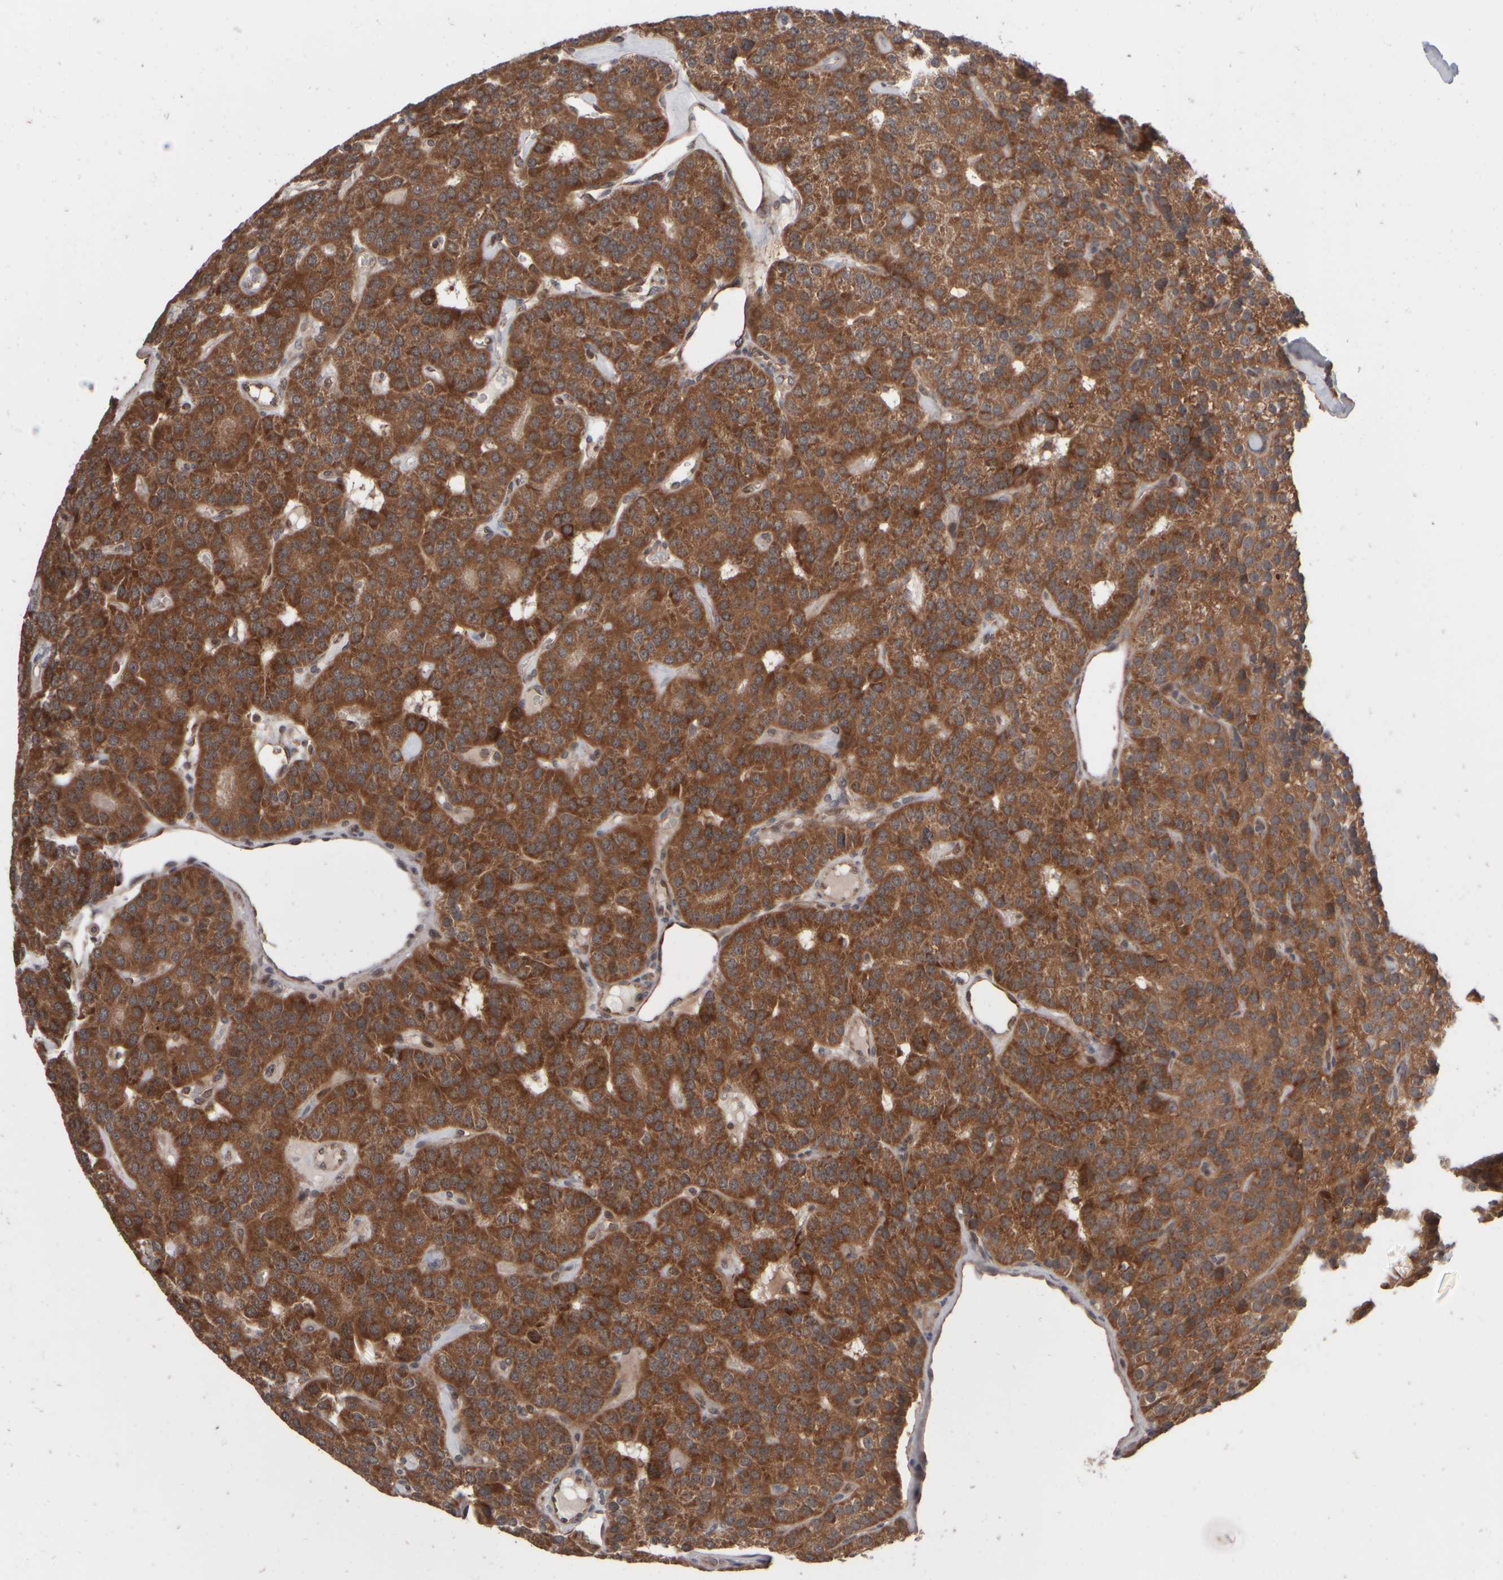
{"staining": {"intensity": "strong", "quantity": ">75%", "location": "cytoplasmic/membranous"}, "tissue": "parathyroid gland", "cell_type": "Glandular cells", "image_type": "normal", "snomed": [{"axis": "morphology", "description": "Normal tissue, NOS"}, {"axis": "morphology", "description": "Adenoma, NOS"}, {"axis": "topography", "description": "Parathyroid gland"}], "caption": "Glandular cells demonstrate strong cytoplasmic/membranous positivity in approximately >75% of cells in unremarkable parathyroid gland. The protein of interest is shown in brown color, while the nuclei are stained blue.", "gene": "ABHD11", "patient": {"sex": "female", "age": 86}}